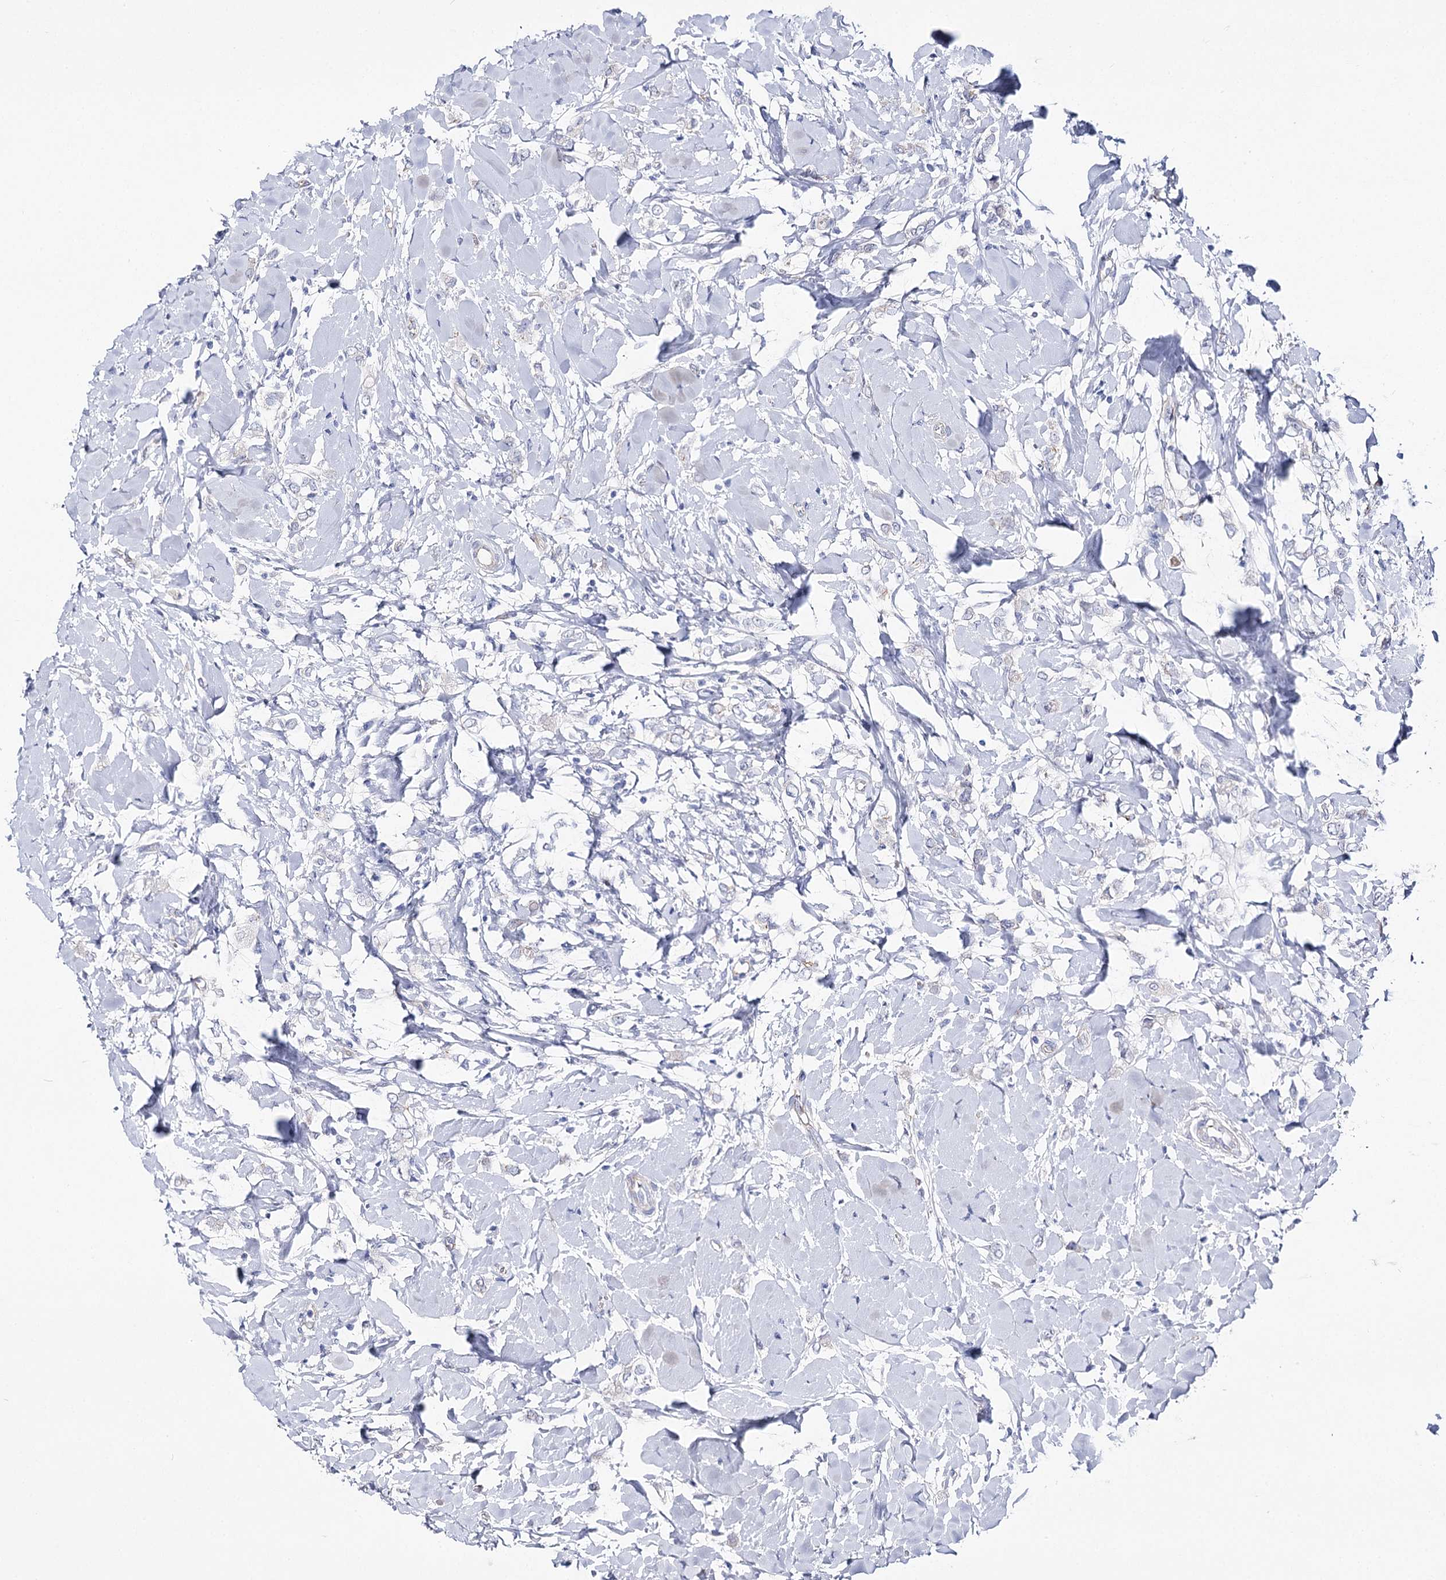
{"staining": {"intensity": "negative", "quantity": "none", "location": "none"}, "tissue": "breast cancer", "cell_type": "Tumor cells", "image_type": "cancer", "snomed": [{"axis": "morphology", "description": "Normal tissue, NOS"}, {"axis": "morphology", "description": "Lobular carcinoma"}, {"axis": "topography", "description": "Breast"}], "caption": "Immunohistochemistry (IHC) of breast lobular carcinoma displays no staining in tumor cells. (DAB (3,3'-diaminobenzidine) immunohistochemistry (IHC) with hematoxylin counter stain).", "gene": "NRAP", "patient": {"sex": "female", "age": 47}}